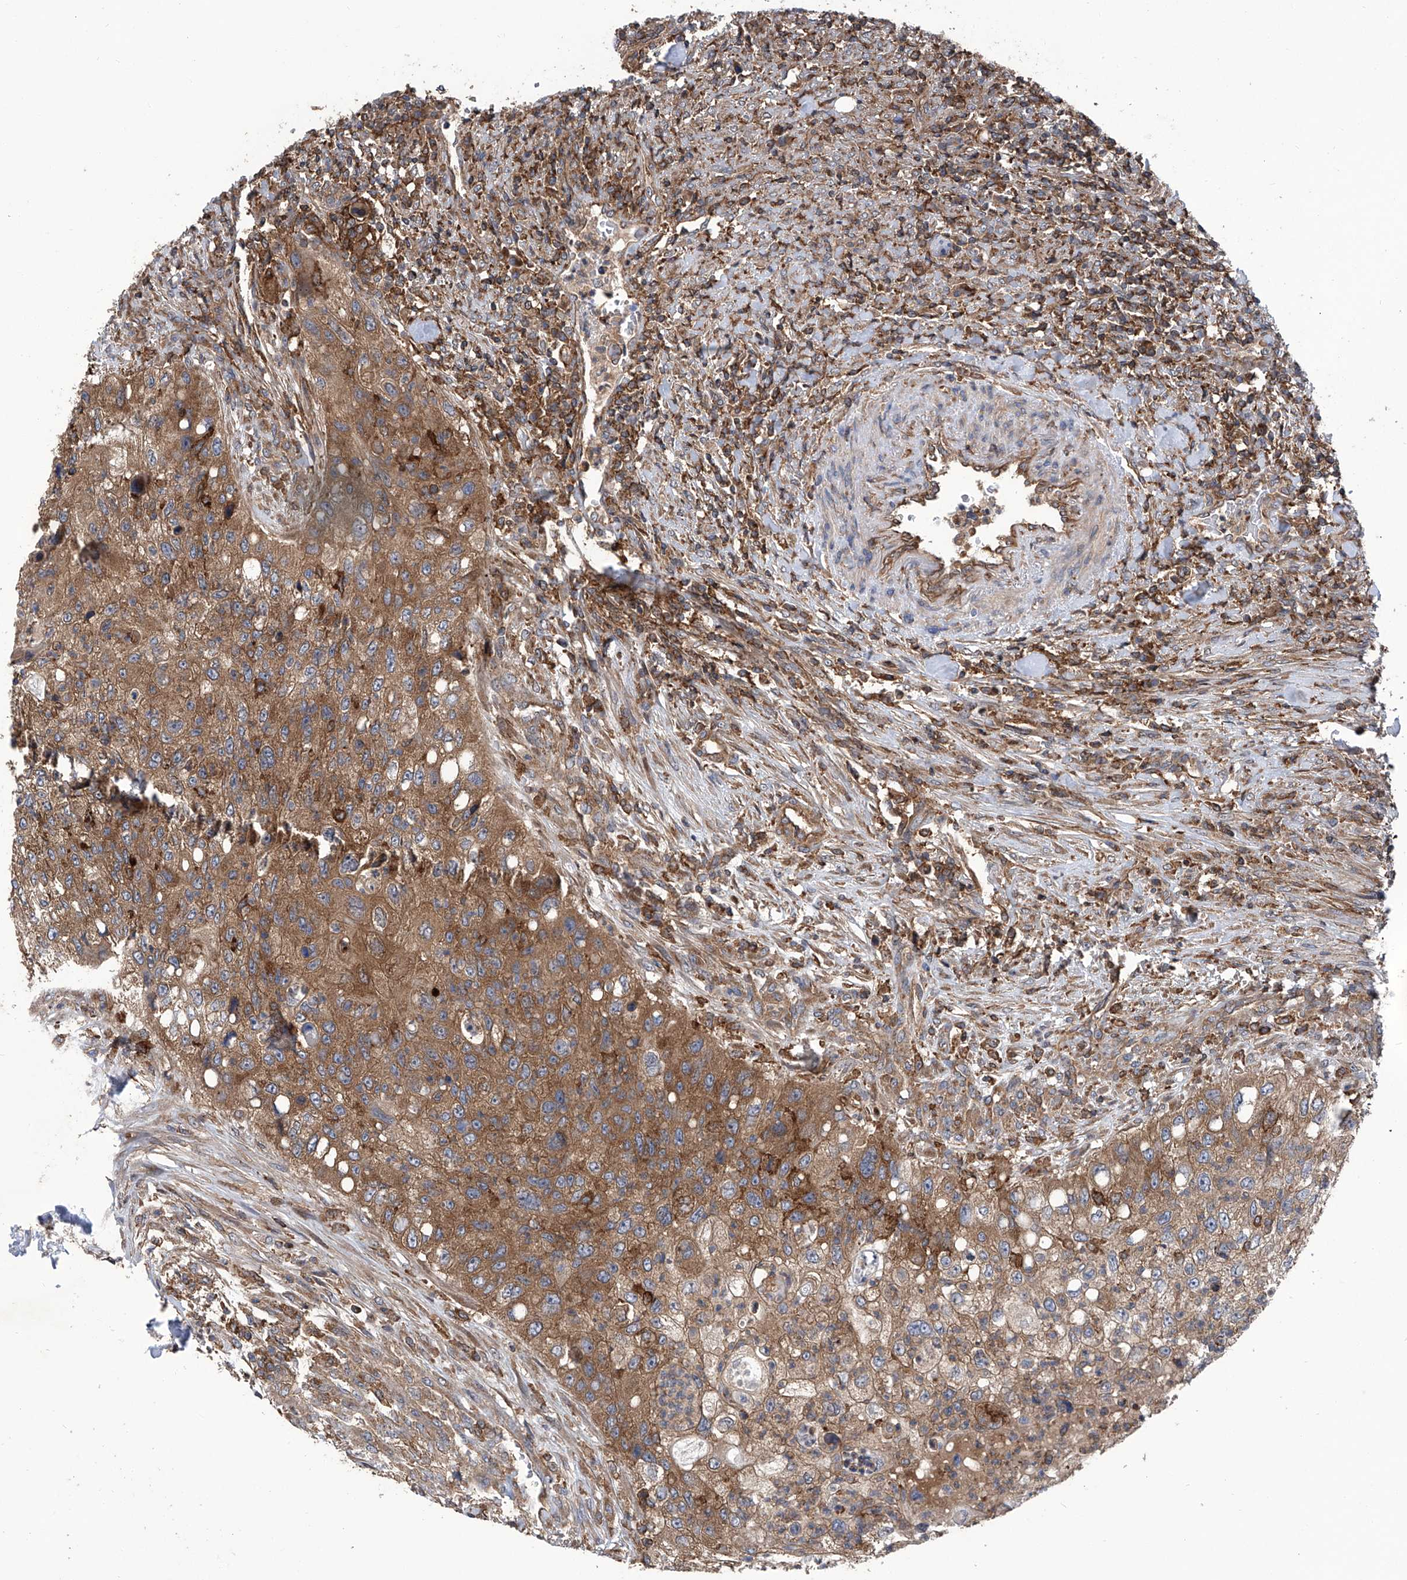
{"staining": {"intensity": "moderate", "quantity": ">75%", "location": "cytoplasmic/membranous"}, "tissue": "urothelial cancer", "cell_type": "Tumor cells", "image_type": "cancer", "snomed": [{"axis": "morphology", "description": "Urothelial carcinoma, High grade"}, {"axis": "topography", "description": "Urinary bladder"}], "caption": "Protein staining displays moderate cytoplasmic/membranous expression in about >75% of tumor cells in urothelial carcinoma (high-grade).", "gene": "SMAP1", "patient": {"sex": "female", "age": 60}}